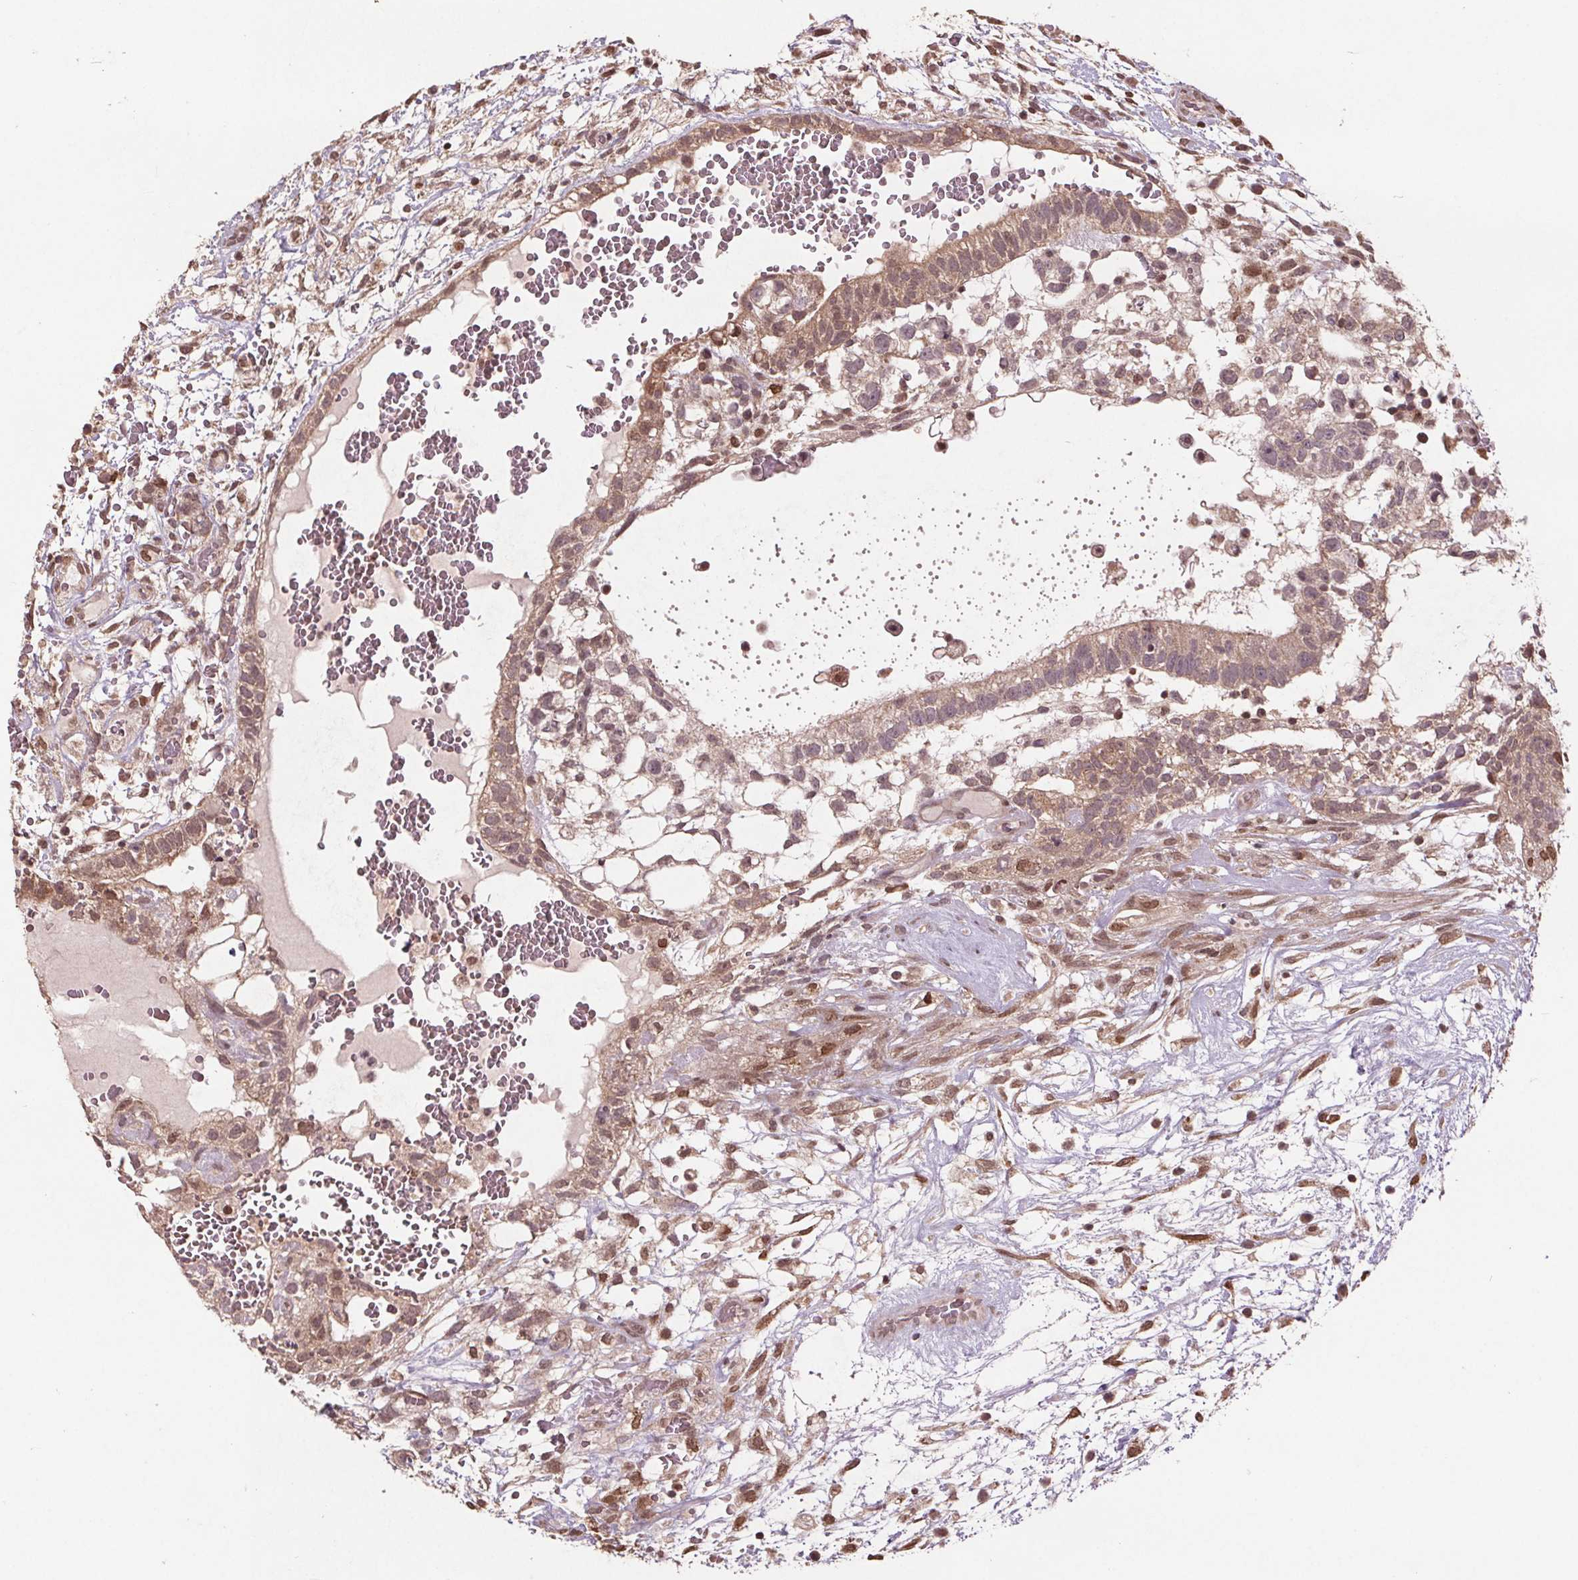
{"staining": {"intensity": "moderate", "quantity": ">75%", "location": "nuclear"}, "tissue": "testis cancer", "cell_type": "Tumor cells", "image_type": "cancer", "snomed": [{"axis": "morphology", "description": "Normal tissue, NOS"}, {"axis": "morphology", "description": "Carcinoma, Embryonal, NOS"}, {"axis": "topography", "description": "Testis"}], "caption": "Immunohistochemistry (IHC) (DAB) staining of embryonal carcinoma (testis) shows moderate nuclear protein staining in approximately >75% of tumor cells.", "gene": "HIF1AN", "patient": {"sex": "male", "age": 32}}